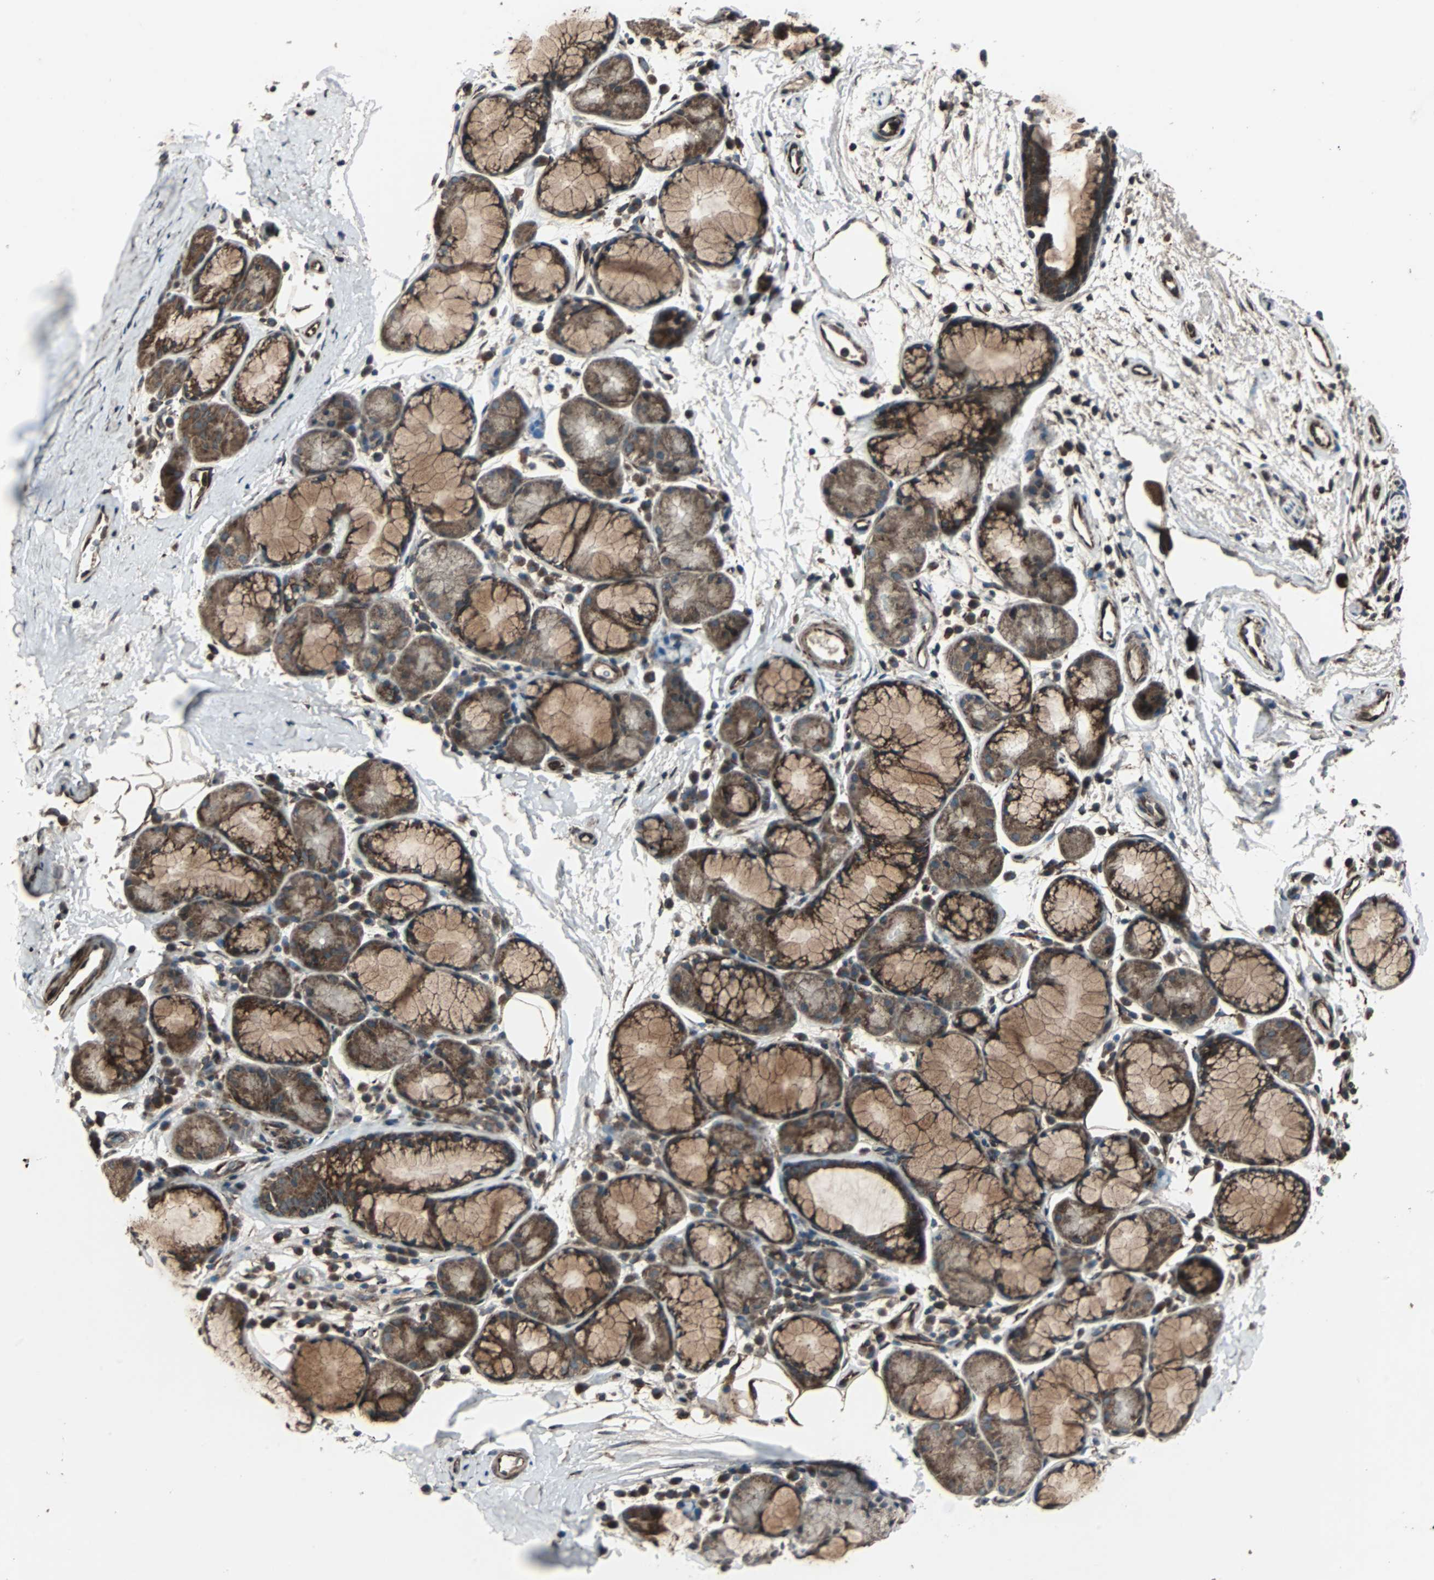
{"staining": {"intensity": "strong", "quantity": ">75%", "location": "cytoplasmic/membranous"}, "tissue": "bronchus", "cell_type": "Respiratory epithelial cells", "image_type": "normal", "snomed": [{"axis": "morphology", "description": "Normal tissue, NOS"}, {"axis": "topography", "description": "Bronchus"}], "caption": "This photomicrograph shows IHC staining of normal bronchus, with high strong cytoplasmic/membranous staining in approximately >75% of respiratory epithelial cells.", "gene": "RAB7A", "patient": {"sex": "female", "age": 54}}